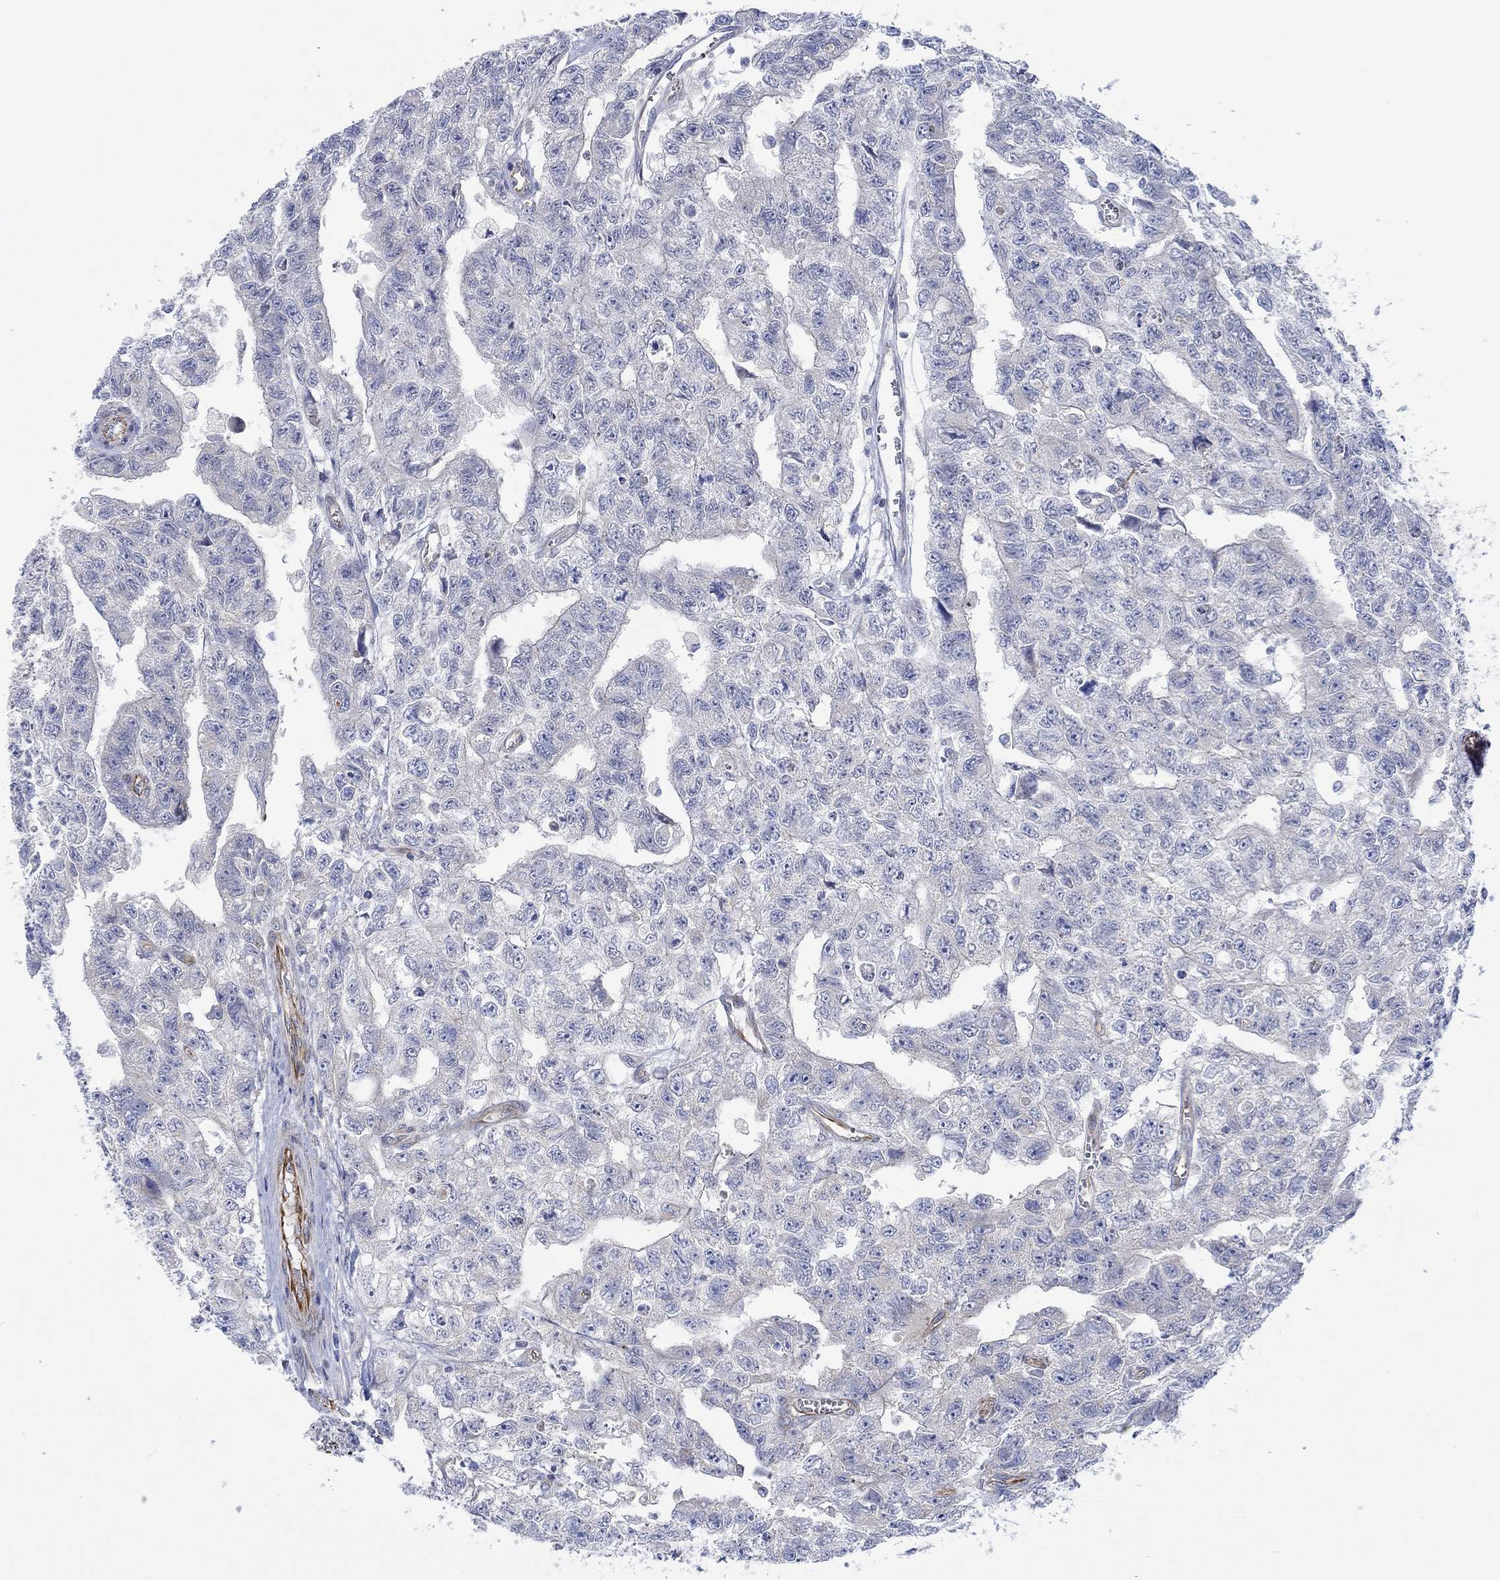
{"staining": {"intensity": "negative", "quantity": "none", "location": "none"}, "tissue": "testis cancer", "cell_type": "Tumor cells", "image_type": "cancer", "snomed": [{"axis": "morphology", "description": "Carcinoma, Embryonal, NOS"}, {"axis": "topography", "description": "Testis"}], "caption": "Immunohistochemical staining of testis cancer exhibits no significant staining in tumor cells.", "gene": "CAMK1D", "patient": {"sex": "male", "age": 24}}